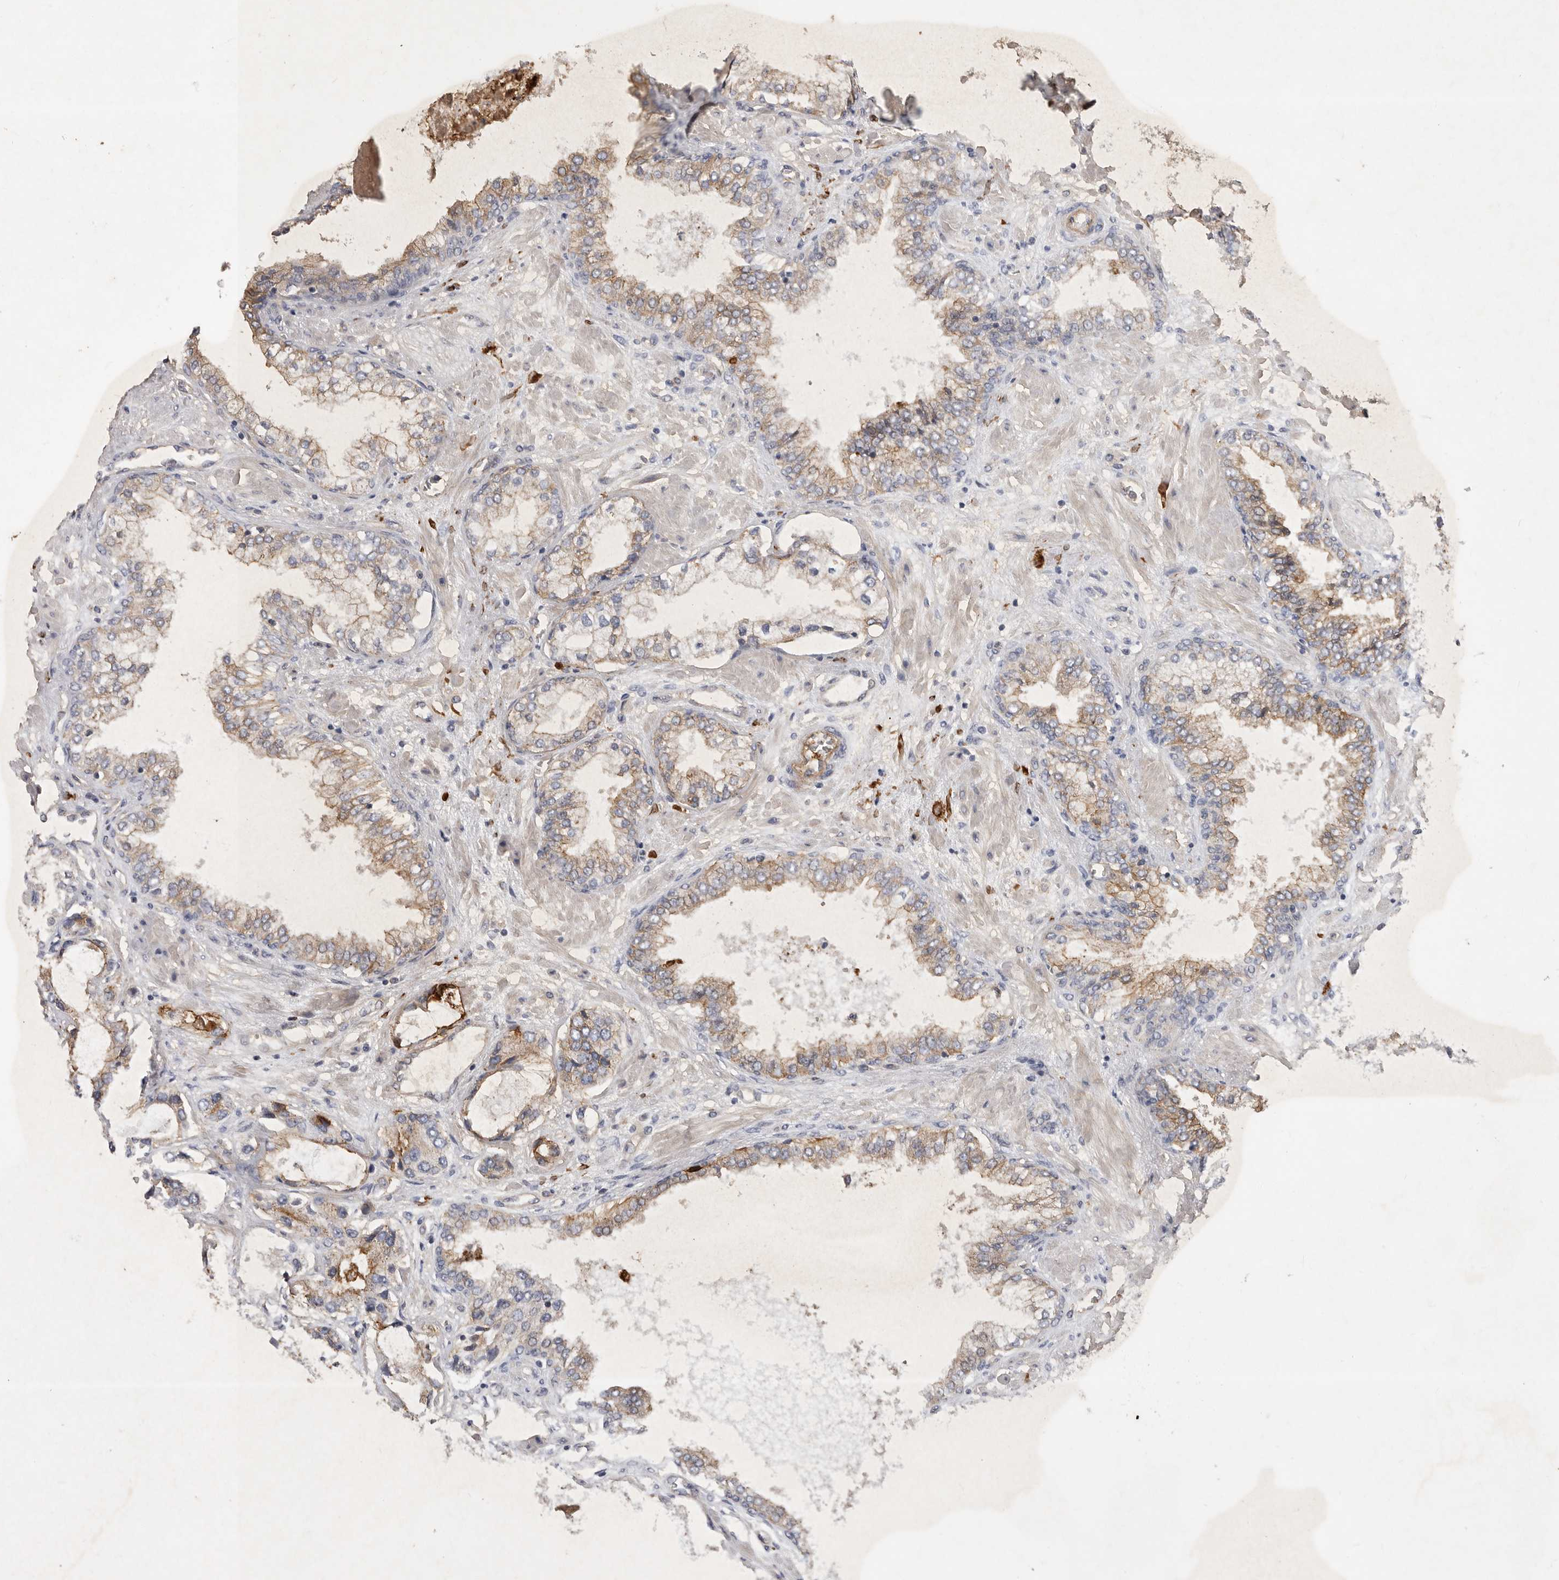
{"staining": {"intensity": "strong", "quantity": "25%-75%", "location": "cytoplasmic/membranous"}, "tissue": "prostate cancer", "cell_type": "Tumor cells", "image_type": "cancer", "snomed": [{"axis": "morphology", "description": "Normal tissue, NOS"}, {"axis": "morphology", "description": "Adenocarcinoma, High grade"}, {"axis": "topography", "description": "Prostate"}, {"axis": "topography", "description": "Peripheral nerve tissue"}], "caption": "A high-resolution photomicrograph shows IHC staining of high-grade adenocarcinoma (prostate), which reveals strong cytoplasmic/membranous staining in approximately 25%-75% of tumor cells. Using DAB (brown) and hematoxylin (blue) stains, captured at high magnification using brightfield microscopy.", "gene": "MLPH", "patient": {"sex": "male", "age": 59}}